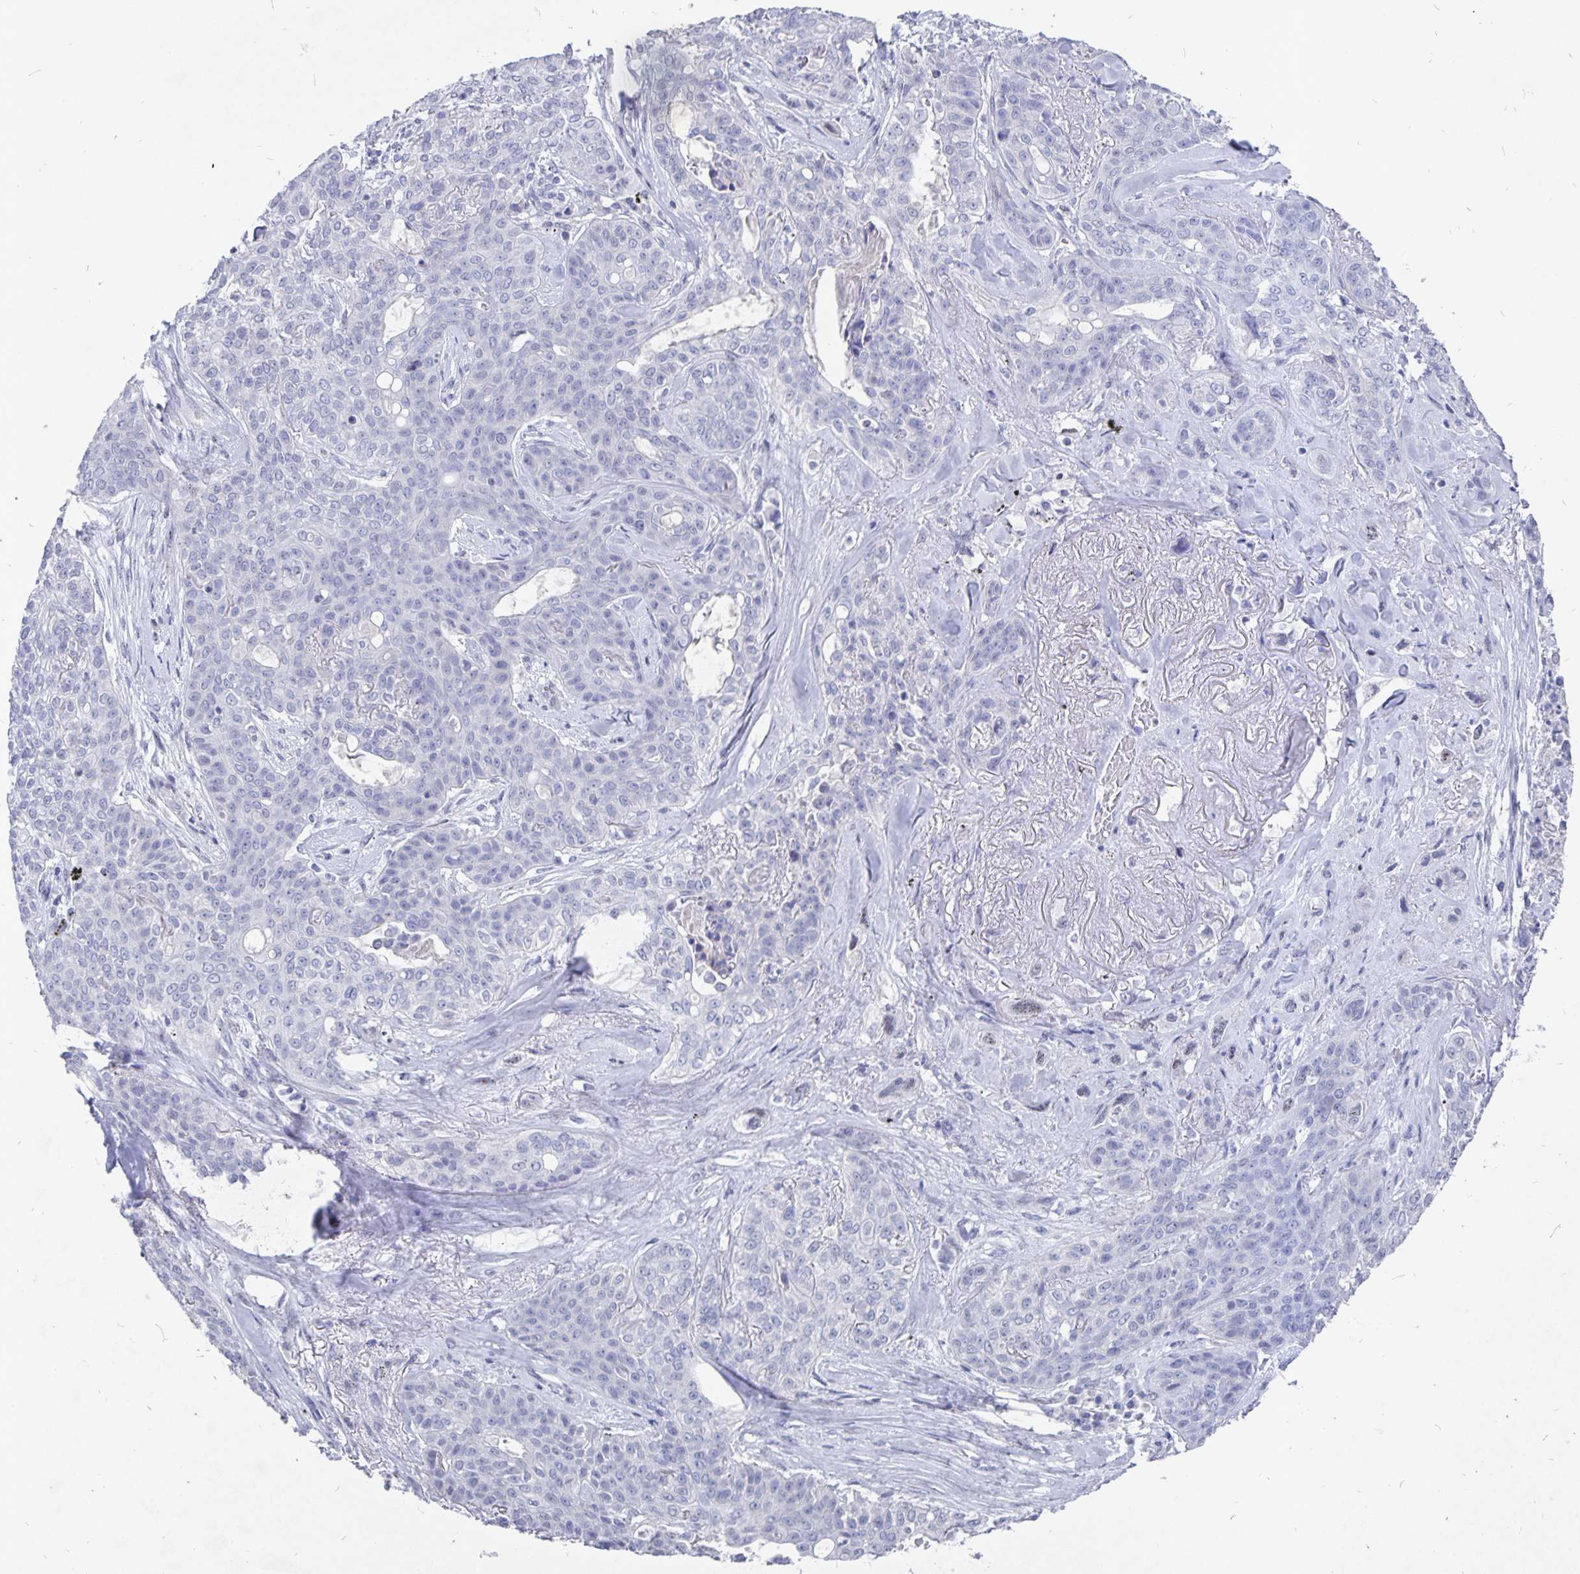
{"staining": {"intensity": "negative", "quantity": "none", "location": "none"}, "tissue": "lung cancer", "cell_type": "Tumor cells", "image_type": "cancer", "snomed": [{"axis": "morphology", "description": "Squamous cell carcinoma, NOS"}, {"axis": "topography", "description": "Lung"}], "caption": "An image of human lung squamous cell carcinoma is negative for staining in tumor cells.", "gene": "SMOC1", "patient": {"sex": "female", "age": 70}}